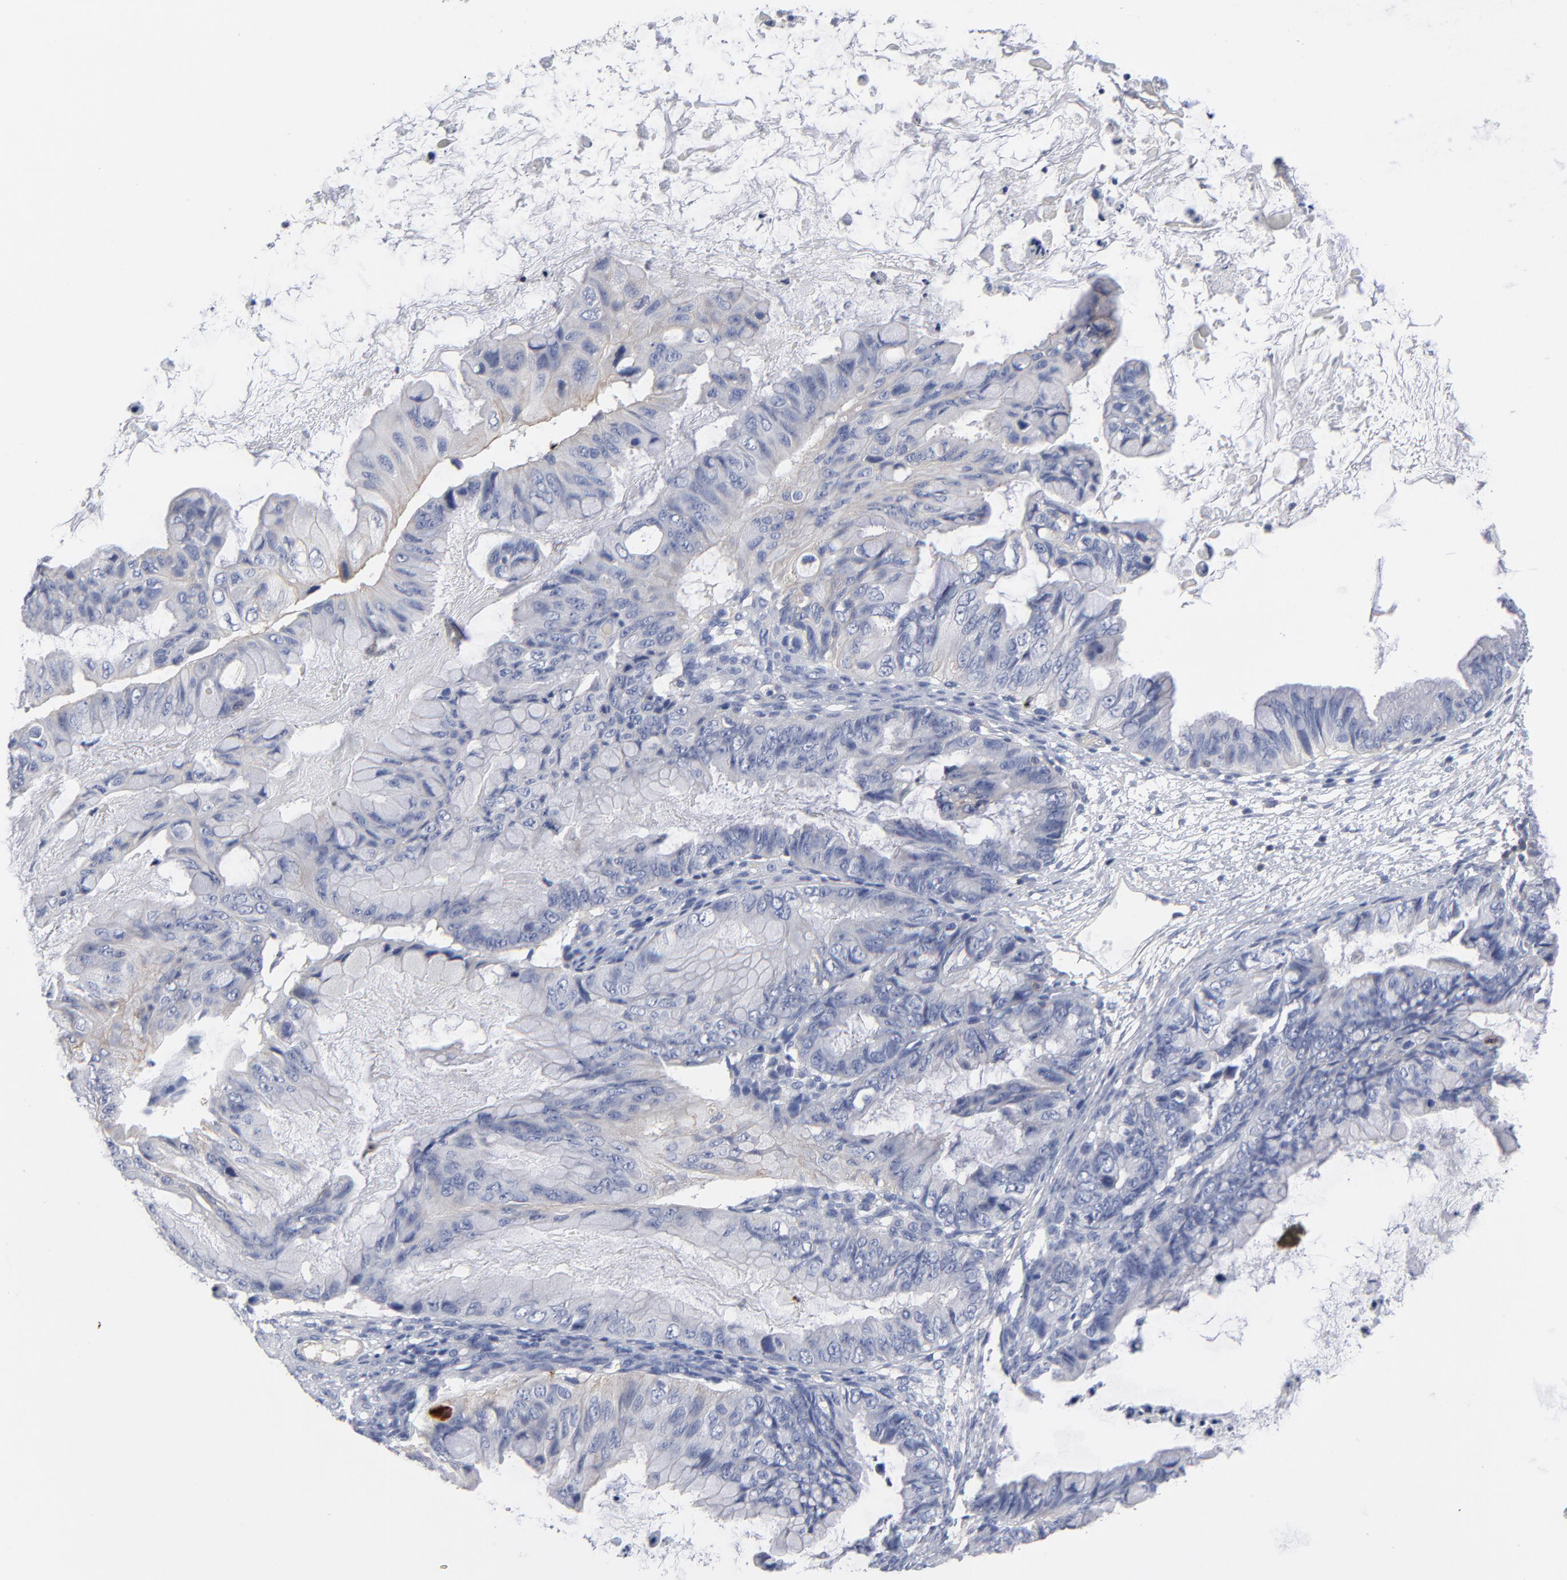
{"staining": {"intensity": "weak", "quantity": "<25%", "location": "cytoplasmic/membranous"}, "tissue": "ovarian cancer", "cell_type": "Tumor cells", "image_type": "cancer", "snomed": [{"axis": "morphology", "description": "Cystadenocarcinoma, mucinous, NOS"}, {"axis": "topography", "description": "Ovary"}], "caption": "Immunohistochemical staining of mucinous cystadenocarcinoma (ovarian) shows no significant staining in tumor cells. (DAB IHC visualized using brightfield microscopy, high magnification).", "gene": "PDLIM2", "patient": {"sex": "female", "age": 36}}